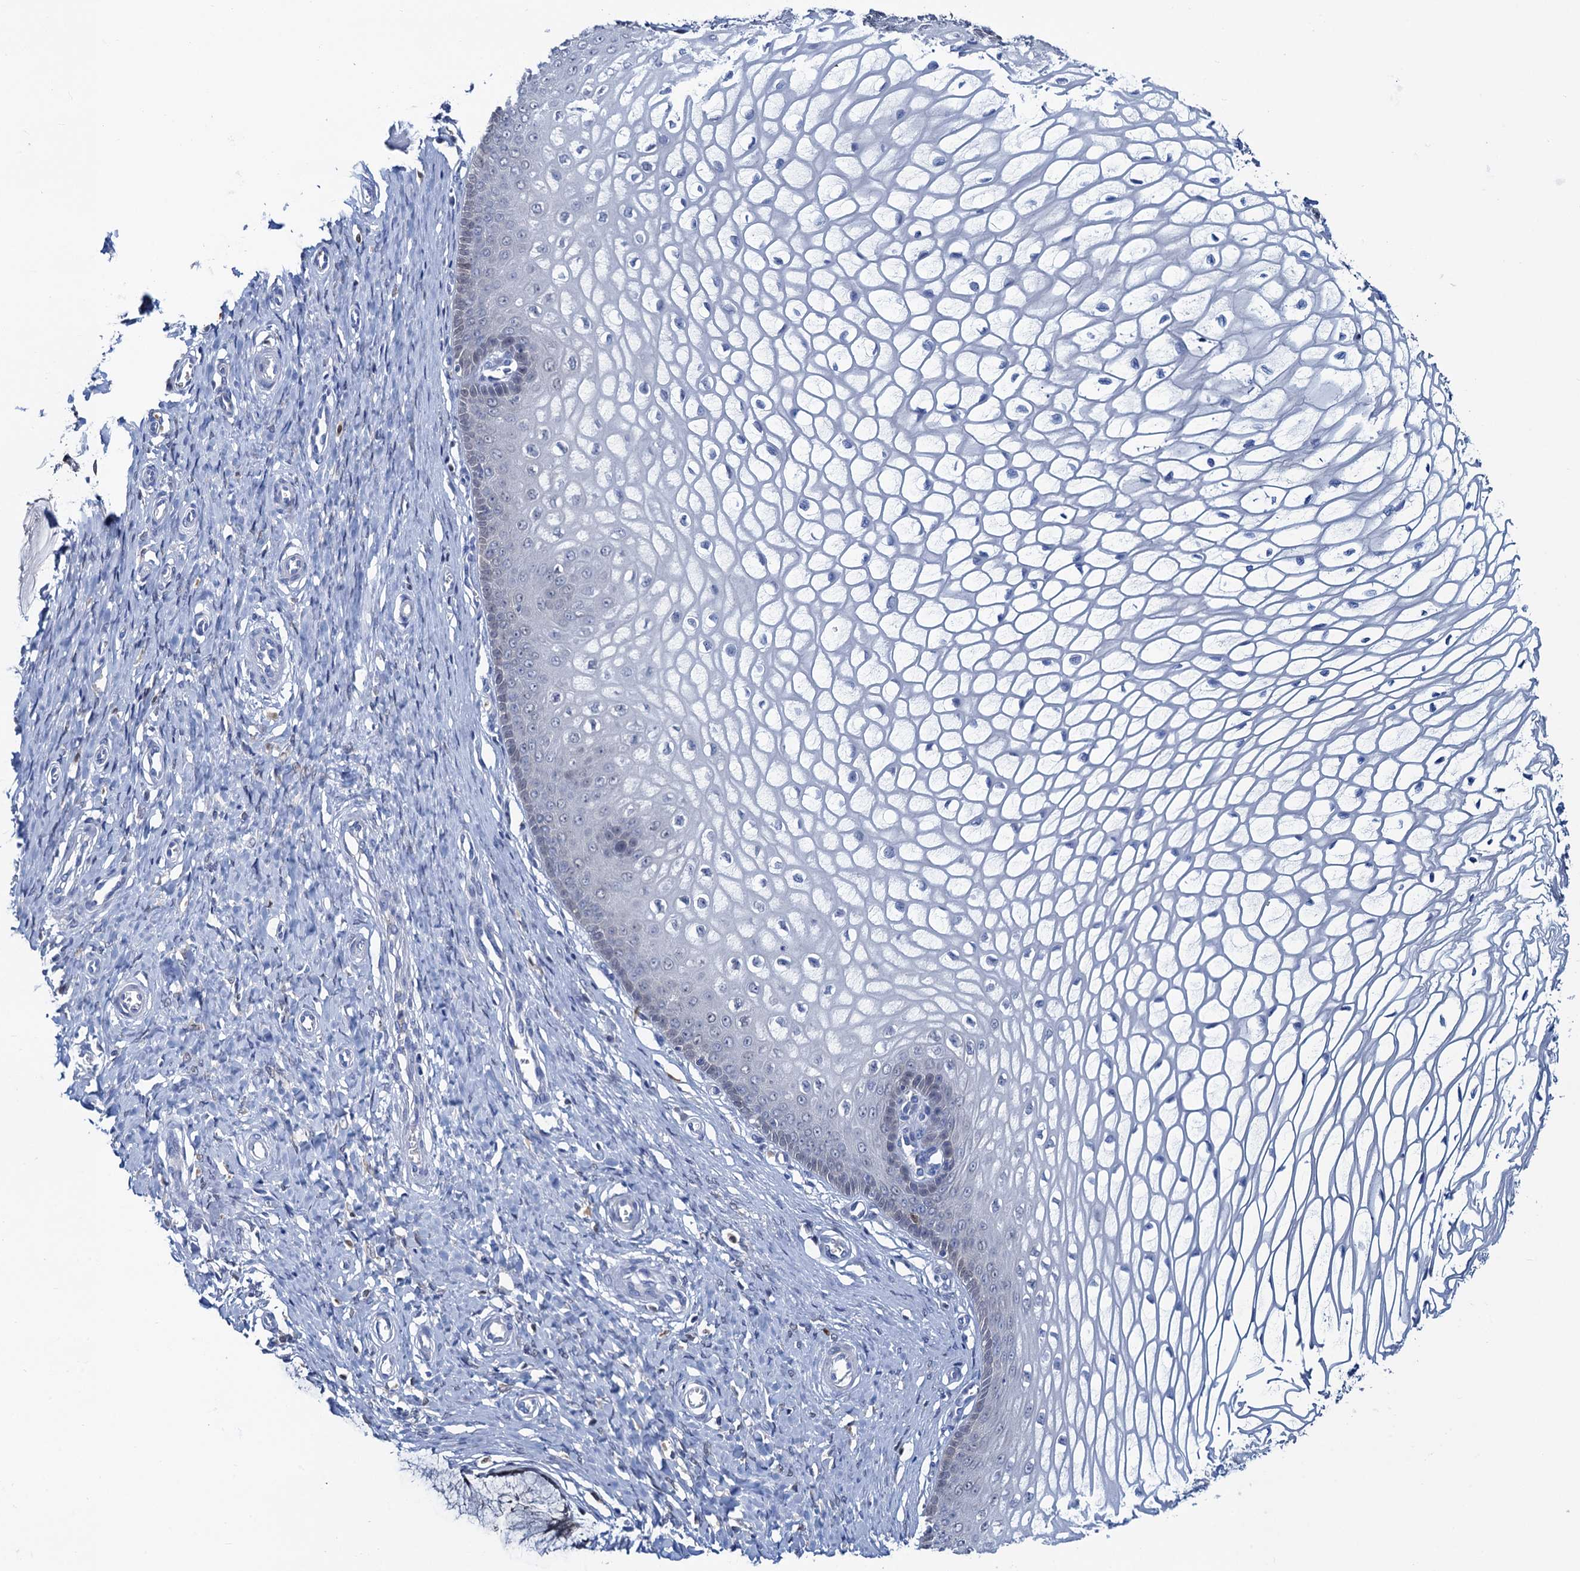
{"staining": {"intensity": "negative", "quantity": "none", "location": "none"}, "tissue": "cervix", "cell_type": "Glandular cells", "image_type": "normal", "snomed": [{"axis": "morphology", "description": "Normal tissue, NOS"}, {"axis": "topography", "description": "Cervix"}], "caption": "Immunohistochemistry (IHC) photomicrograph of normal cervix stained for a protein (brown), which exhibits no staining in glandular cells.", "gene": "FAH", "patient": {"sex": "female", "age": 55}}